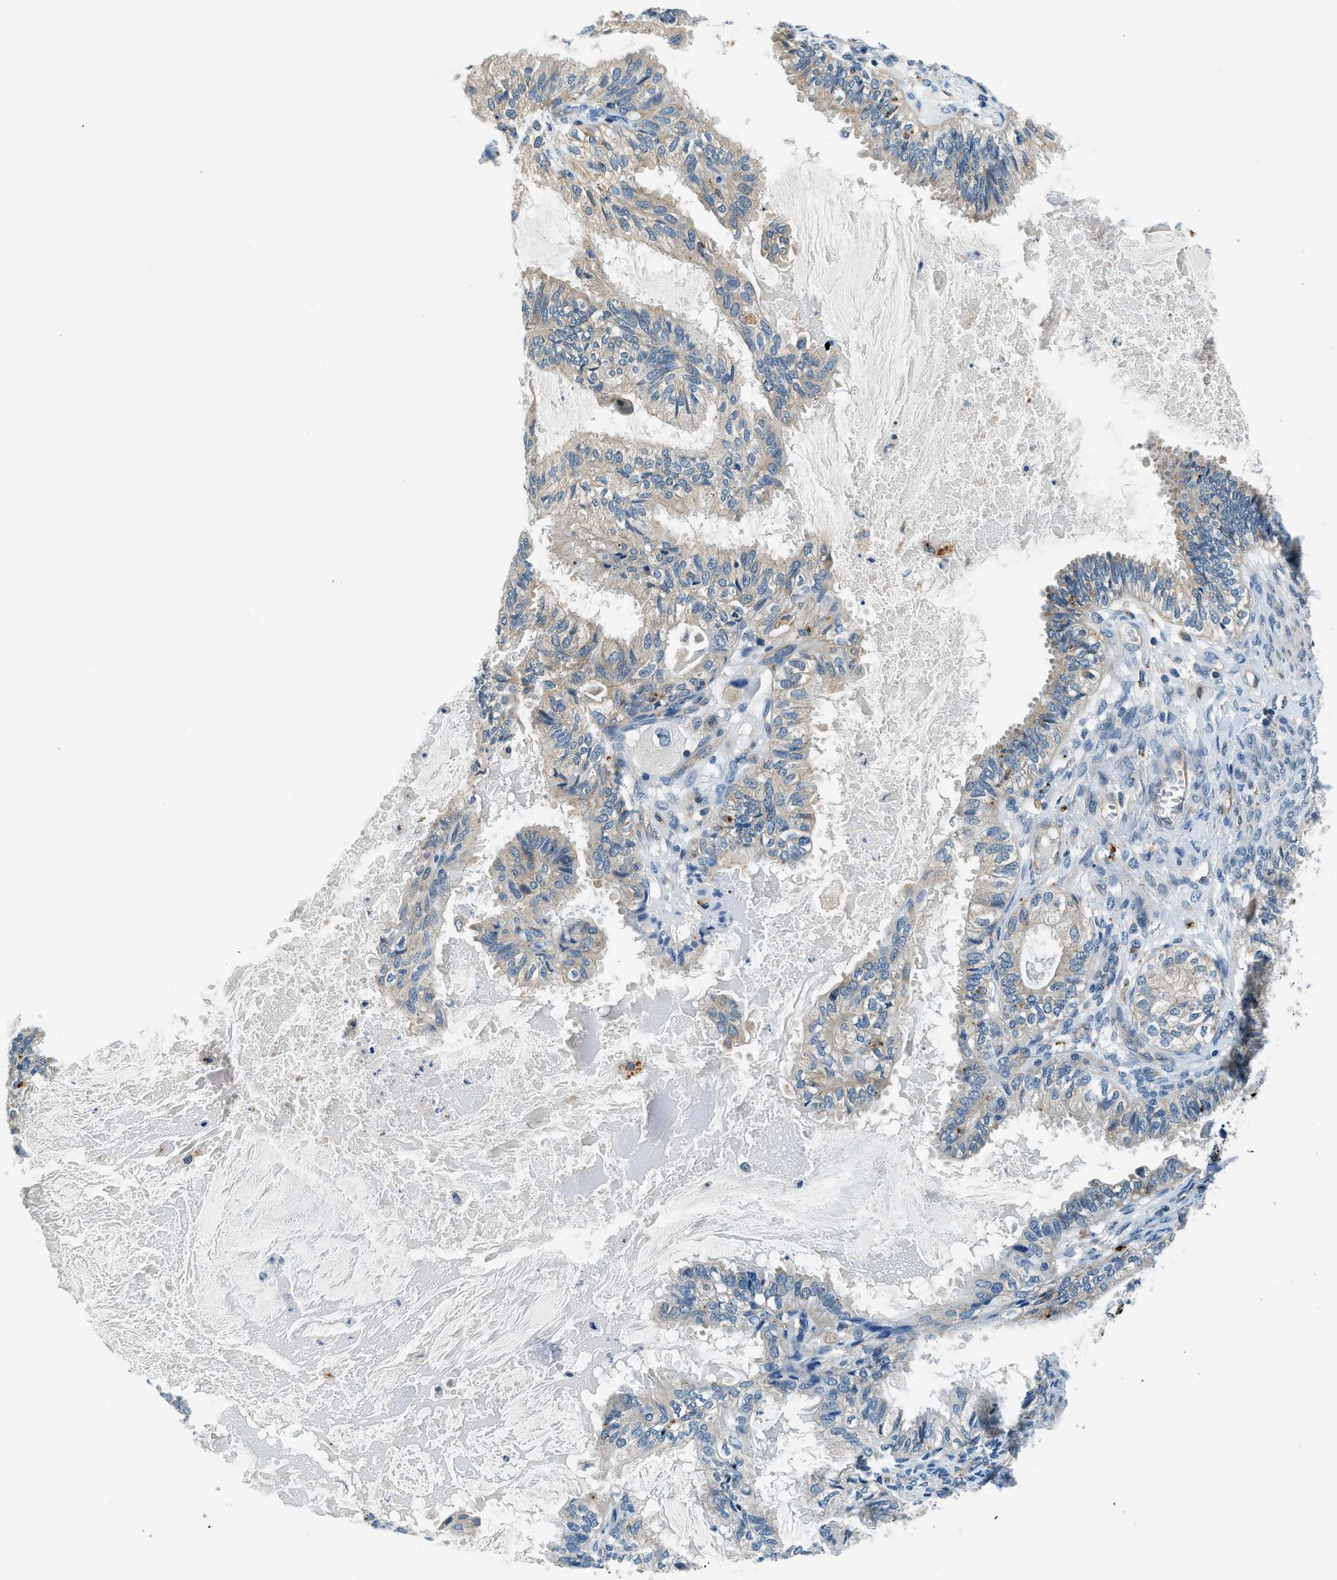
{"staining": {"intensity": "weak", "quantity": "<25%", "location": "cytoplasmic/membranous"}, "tissue": "cervical cancer", "cell_type": "Tumor cells", "image_type": "cancer", "snomed": [{"axis": "morphology", "description": "Normal tissue, NOS"}, {"axis": "morphology", "description": "Adenocarcinoma, NOS"}, {"axis": "topography", "description": "Cervix"}, {"axis": "topography", "description": "Endometrium"}], "caption": "Tumor cells are negative for brown protein staining in cervical cancer (adenocarcinoma). (DAB (3,3'-diaminobenzidine) immunohistochemistry visualized using brightfield microscopy, high magnification).", "gene": "SLC19A2", "patient": {"sex": "female", "age": 86}}